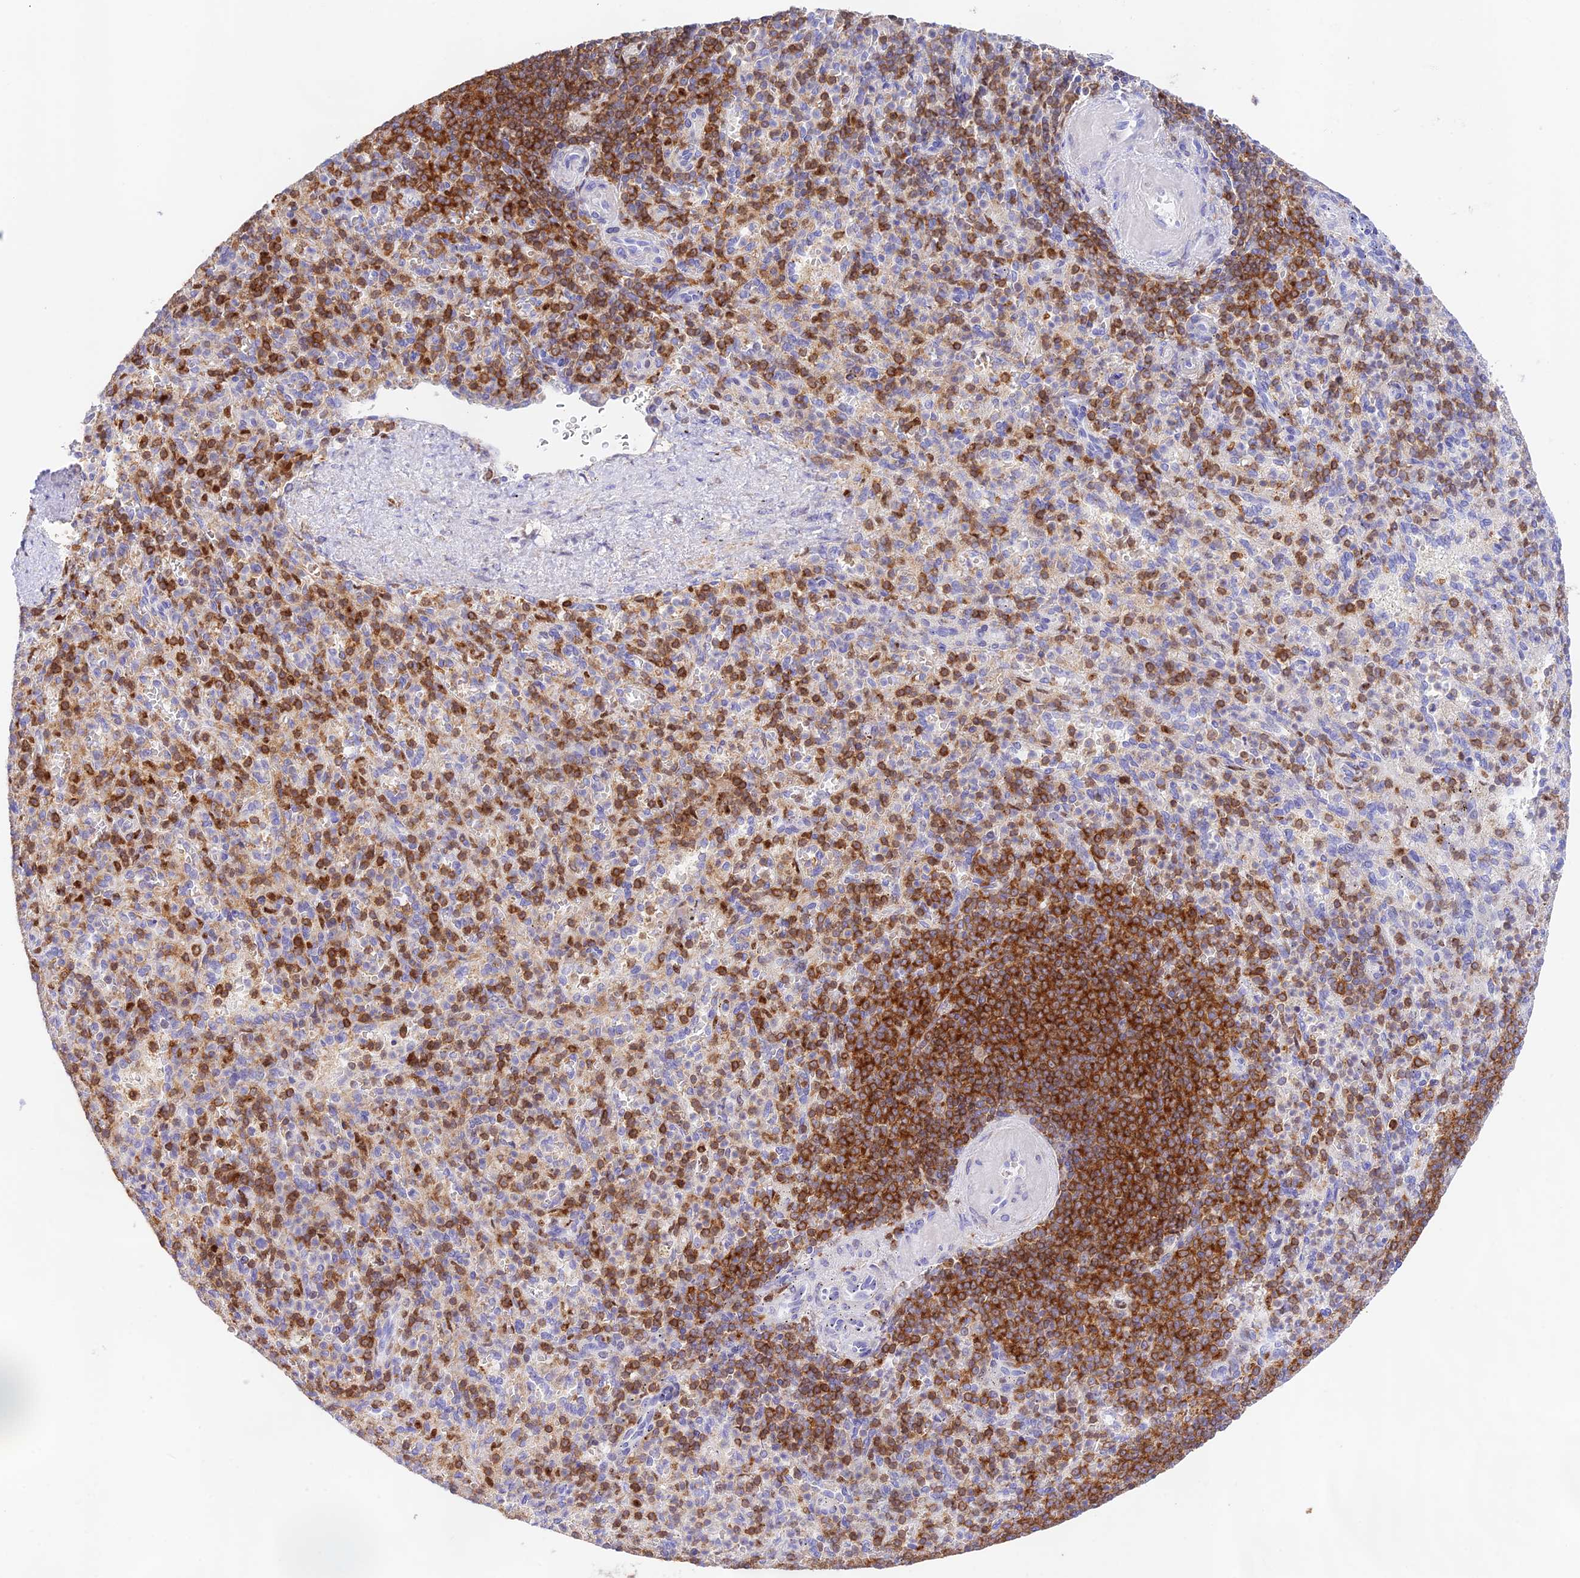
{"staining": {"intensity": "strong", "quantity": "<25%", "location": "cytoplasmic/membranous"}, "tissue": "spleen", "cell_type": "Cells in red pulp", "image_type": "normal", "snomed": [{"axis": "morphology", "description": "Normal tissue, NOS"}, {"axis": "topography", "description": "Spleen"}], "caption": "IHC (DAB (3,3'-diaminobenzidine)) staining of normal human spleen demonstrates strong cytoplasmic/membranous protein expression in about <25% of cells in red pulp.", "gene": "DENND1C", "patient": {"sex": "female", "age": 74}}